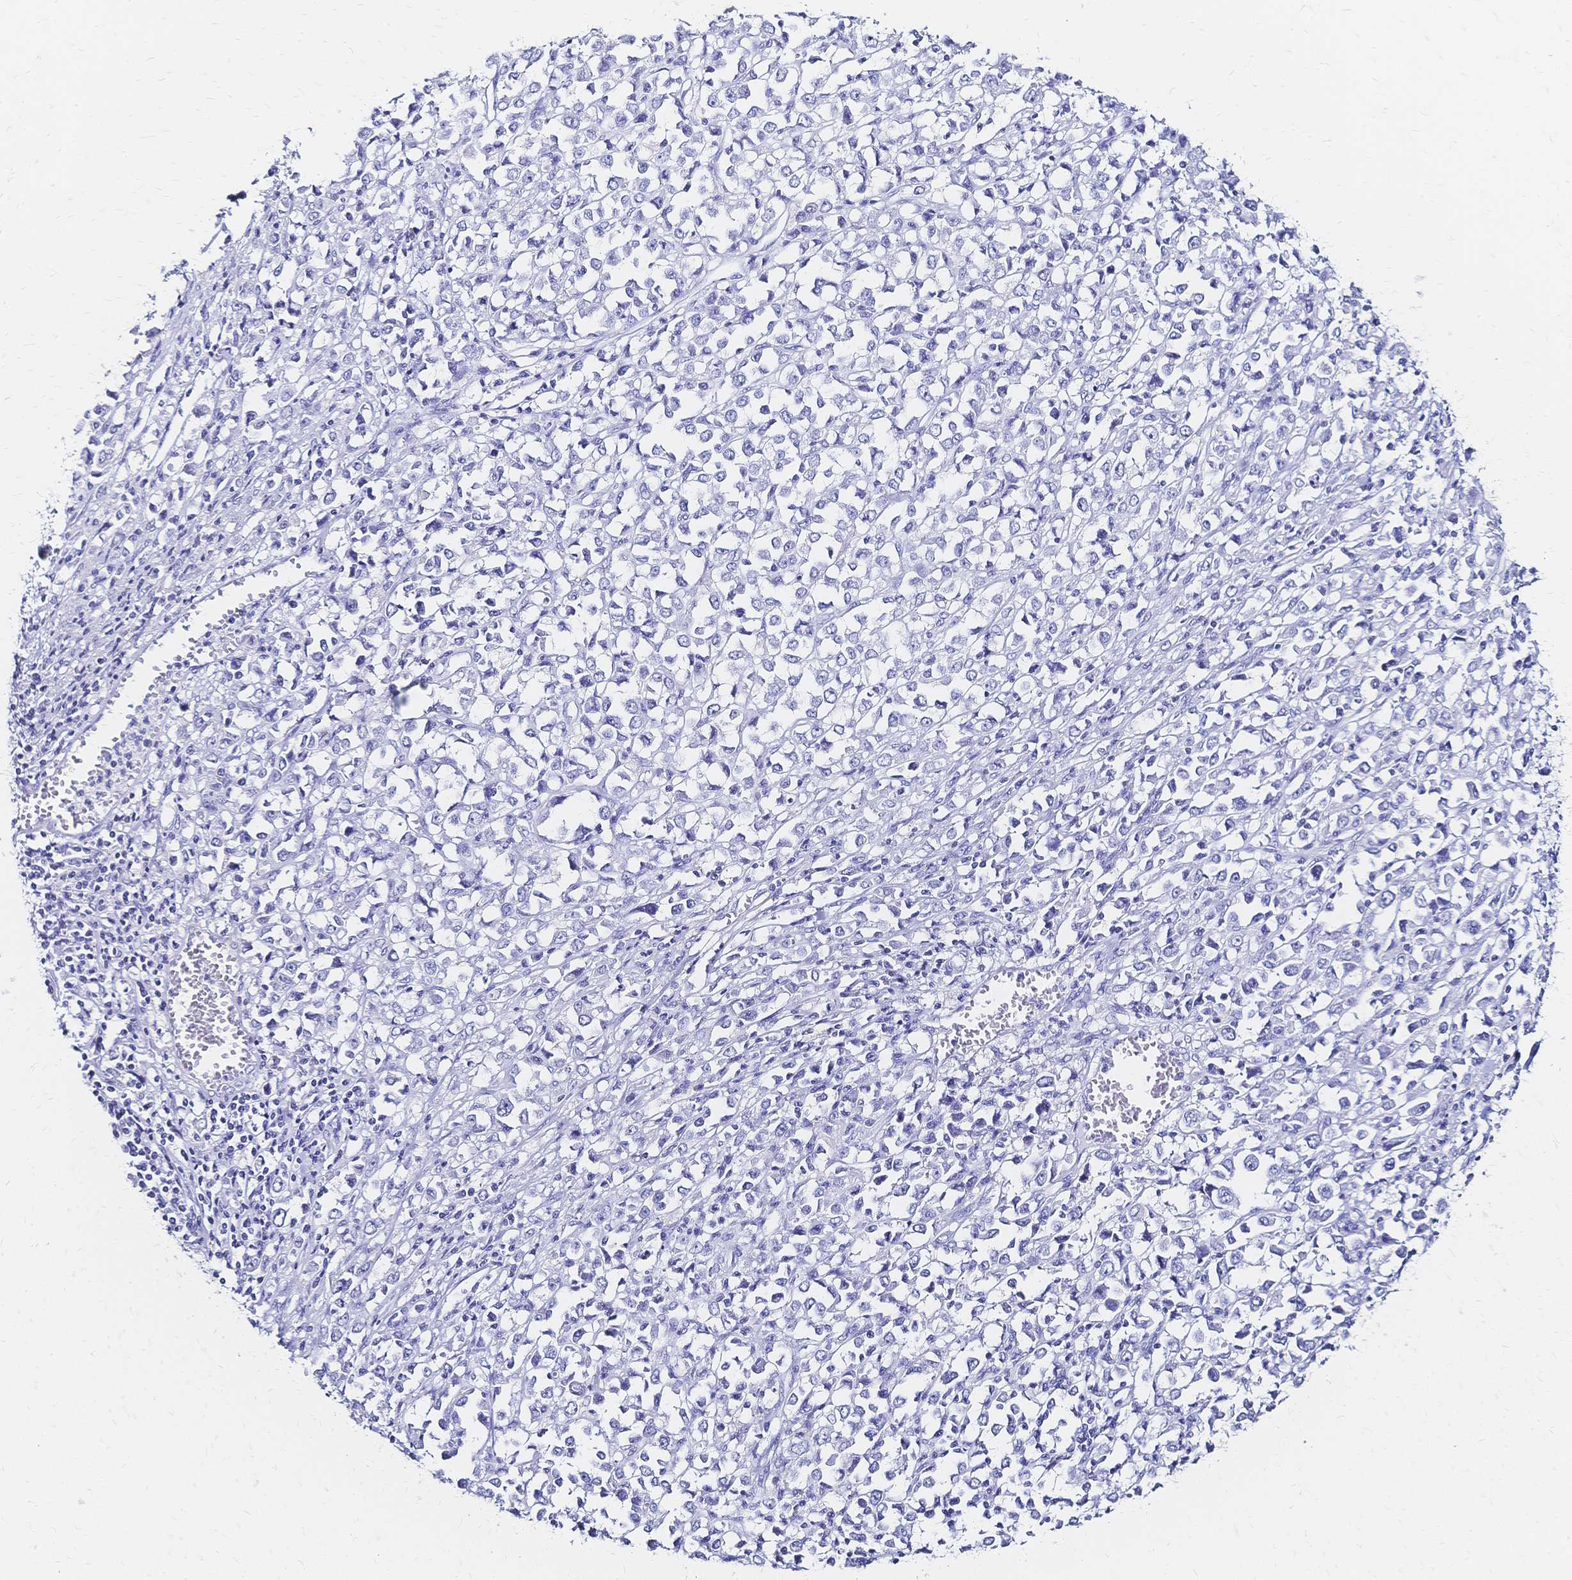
{"staining": {"intensity": "negative", "quantity": "none", "location": "none"}, "tissue": "stomach cancer", "cell_type": "Tumor cells", "image_type": "cancer", "snomed": [{"axis": "morphology", "description": "Adenocarcinoma, NOS"}, {"axis": "topography", "description": "Stomach, upper"}], "caption": "This is a image of immunohistochemistry staining of stomach cancer, which shows no staining in tumor cells. The staining is performed using DAB (3,3'-diaminobenzidine) brown chromogen with nuclei counter-stained in using hematoxylin.", "gene": "SLC5A1", "patient": {"sex": "male", "age": 70}}